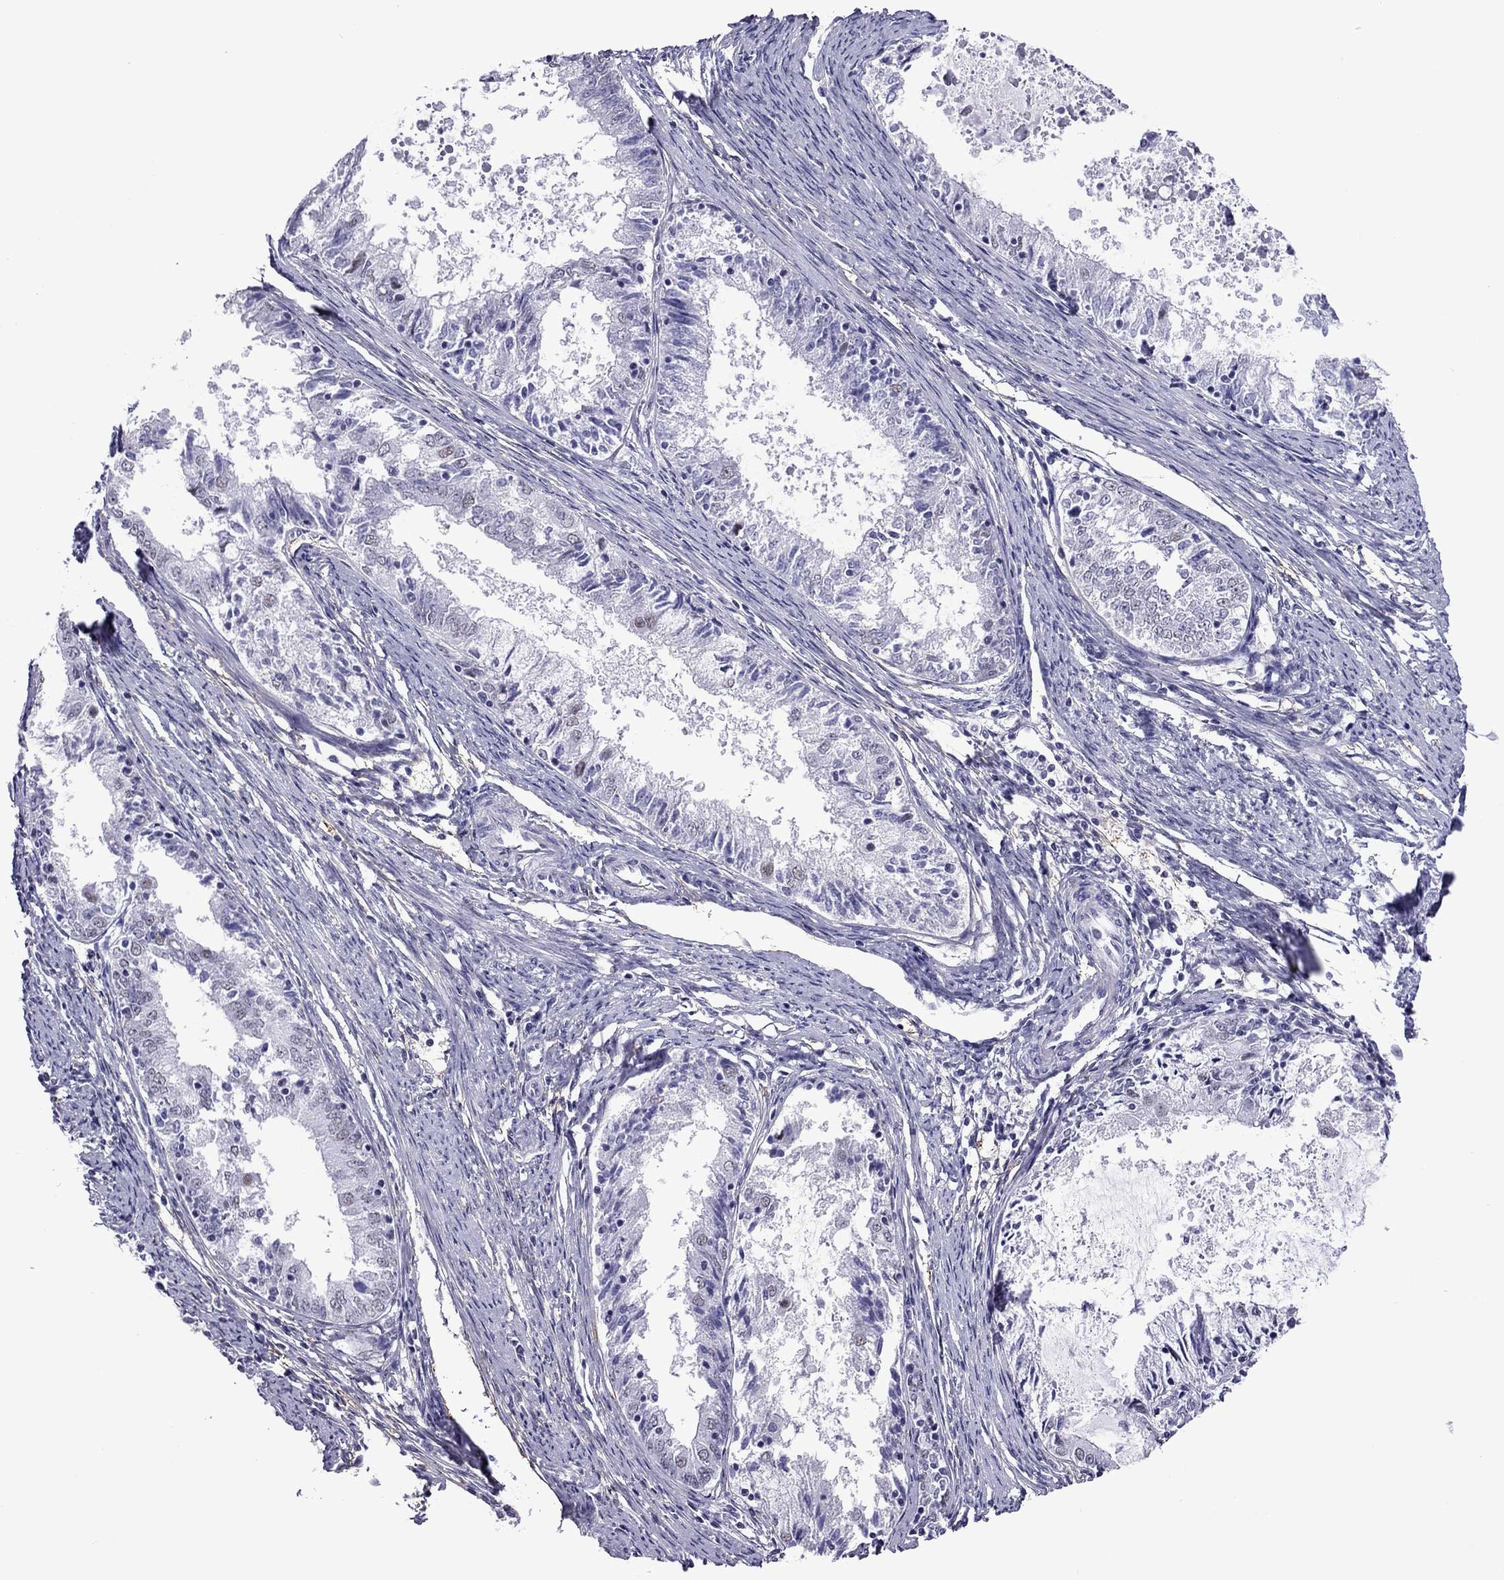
{"staining": {"intensity": "negative", "quantity": "none", "location": "none"}, "tissue": "endometrial cancer", "cell_type": "Tumor cells", "image_type": "cancer", "snomed": [{"axis": "morphology", "description": "Adenocarcinoma, NOS"}, {"axis": "topography", "description": "Endometrium"}], "caption": "Human endometrial cancer (adenocarcinoma) stained for a protein using immunohistochemistry (IHC) exhibits no staining in tumor cells.", "gene": "ZNF646", "patient": {"sex": "female", "age": 57}}